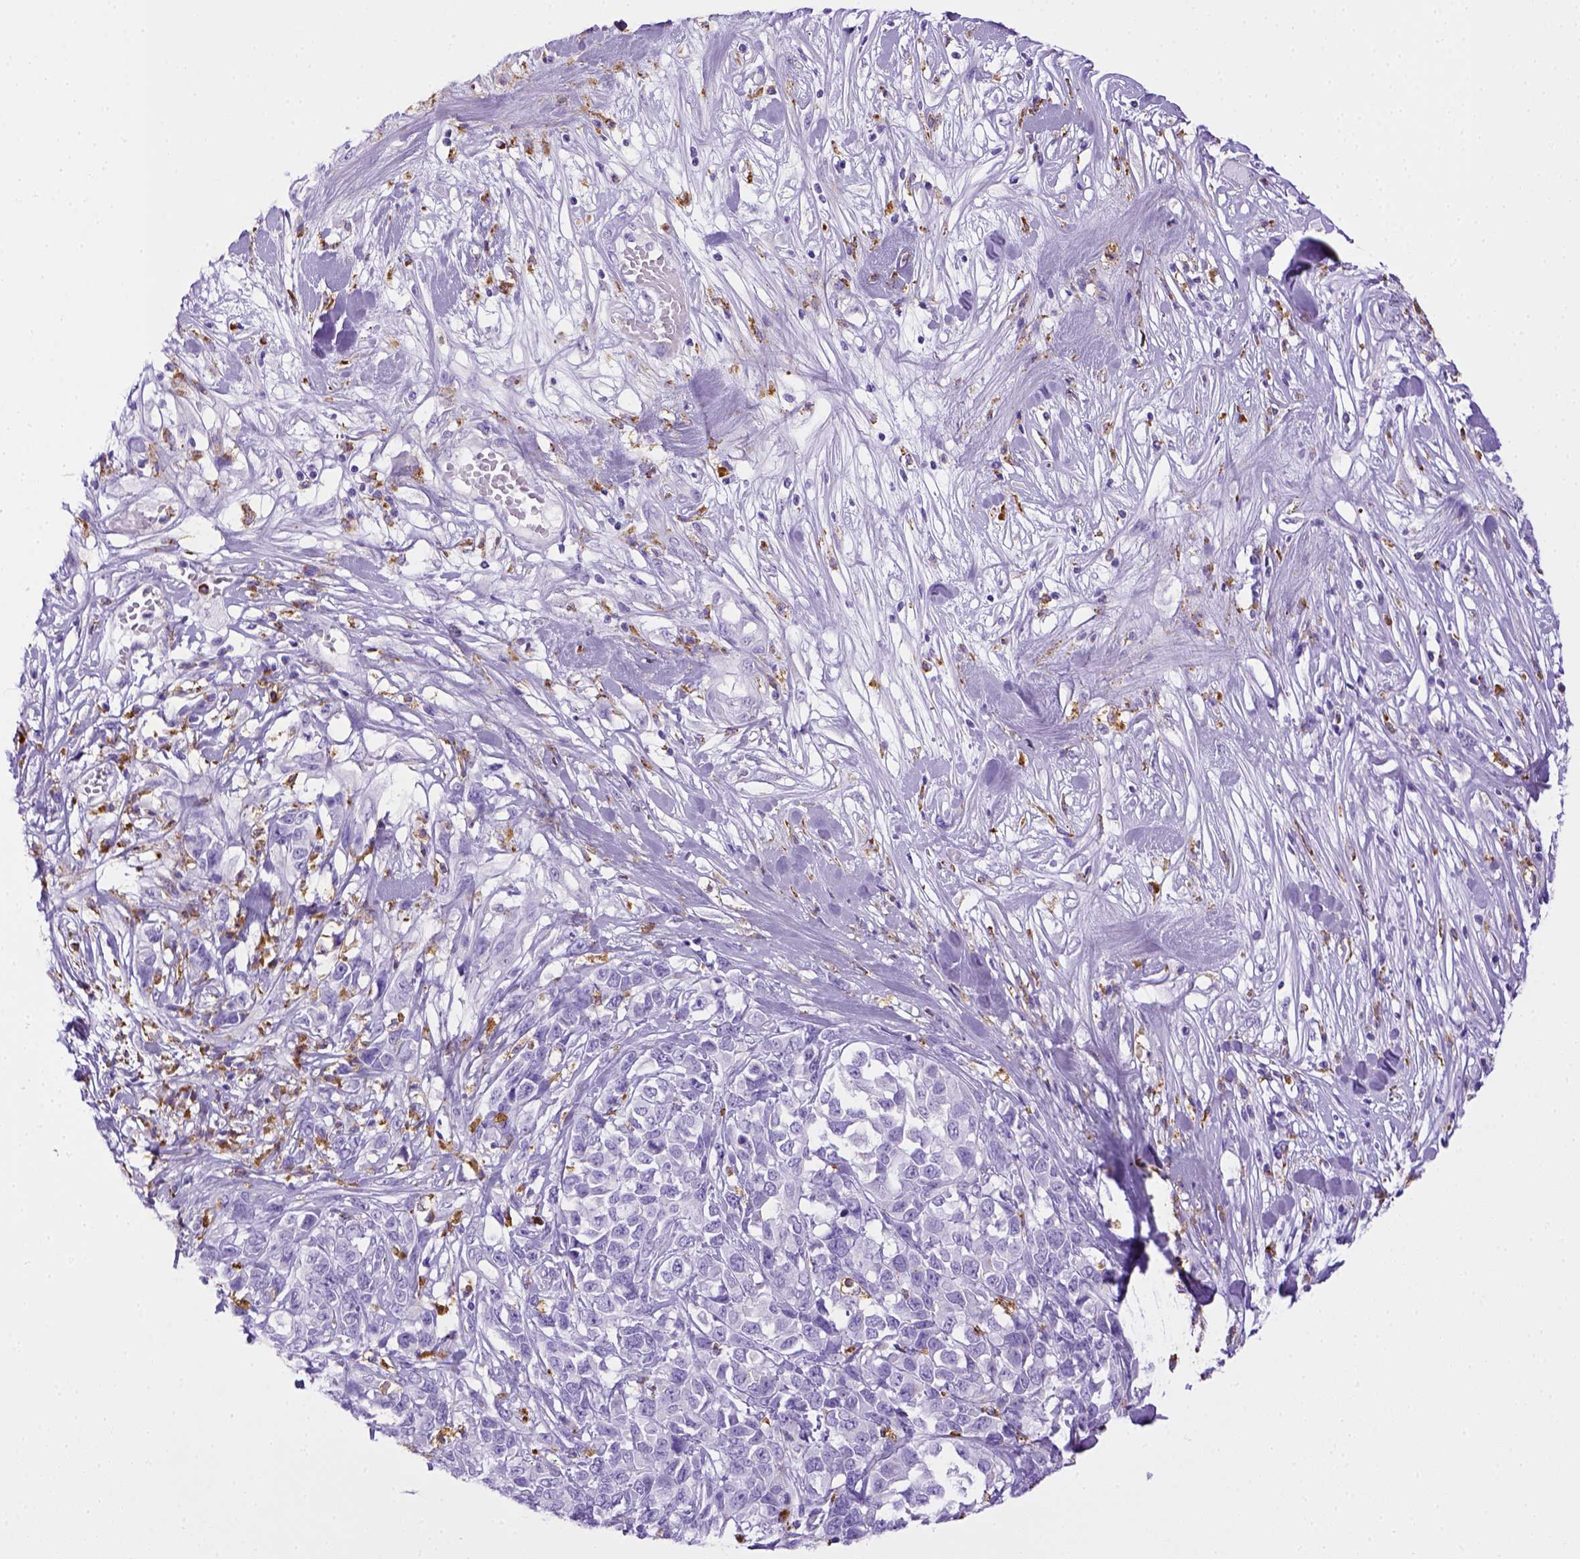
{"staining": {"intensity": "negative", "quantity": "none", "location": "none"}, "tissue": "melanoma", "cell_type": "Tumor cells", "image_type": "cancer", "snomed": [{"axis": "morphology", "description": "Malignant melanoma, Metastatic site"}, {"axis": "topography", "description": "Skin"}], "caption": "Protein analysis of melanoma demonstrates no significant positivity in tumor cells.", "gene": "CD68", "patient": {"sex": "male", "age": 84}}